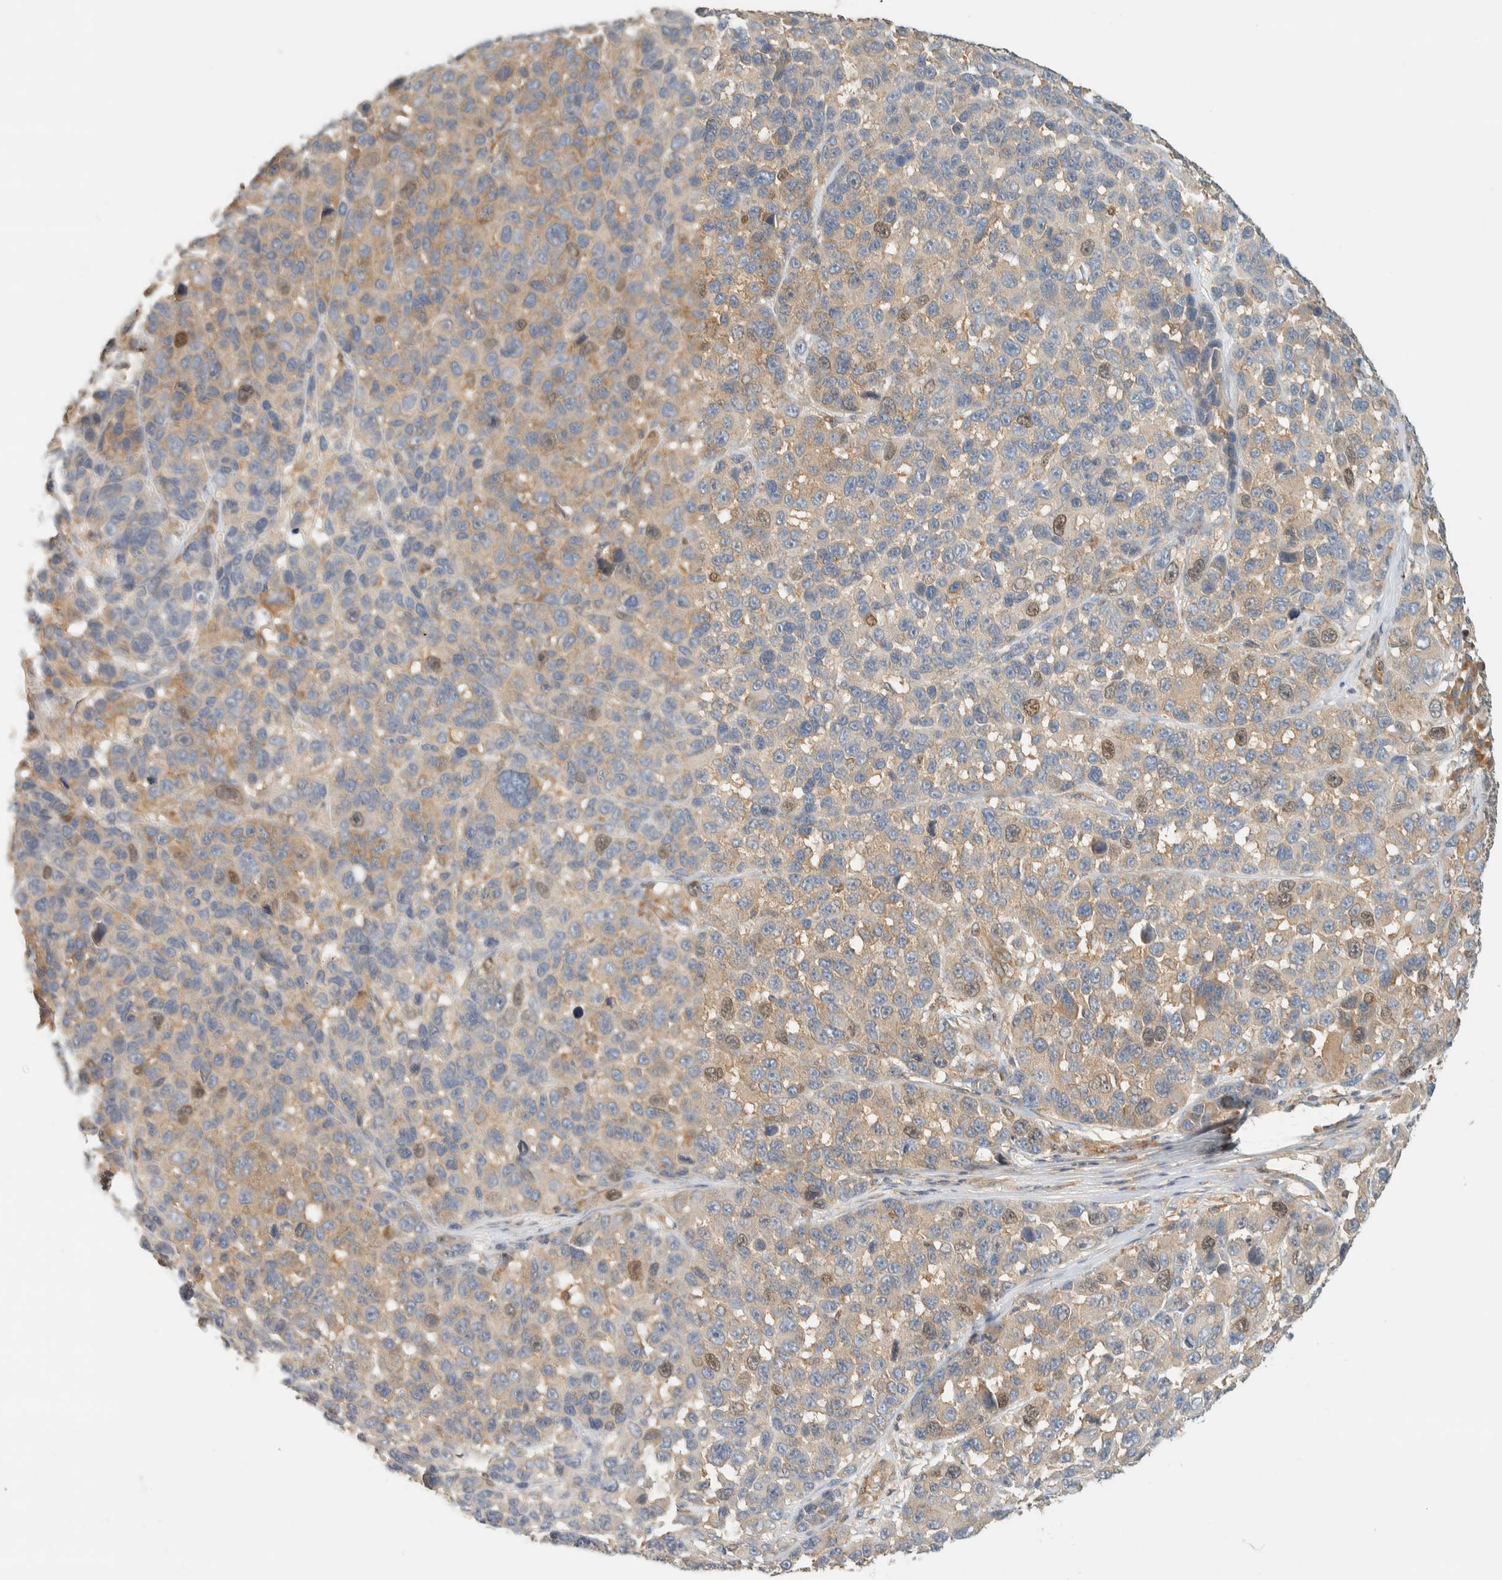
{"staining": {"intensity": "weak", "quantity": "25%-75%", "location": "cytoplasmic/membranous"}, "tissue": "melanoma", "cell_type": "Tumor cells", "image_type": "cancer", "snomed": [{"axis": "morphology", "description": "Malignant melanoma, NOS"}, {"axis": "topography", "description": "Skin"}], "caption": "Melanoma was stained to show a protein in brown. There is low levels of weak cytoplasmic/membranous staining in approximately 25%-75% of tumor cells.", "gene": "ARFGEF1", "patient": {"sex": "male", "age": 53}}